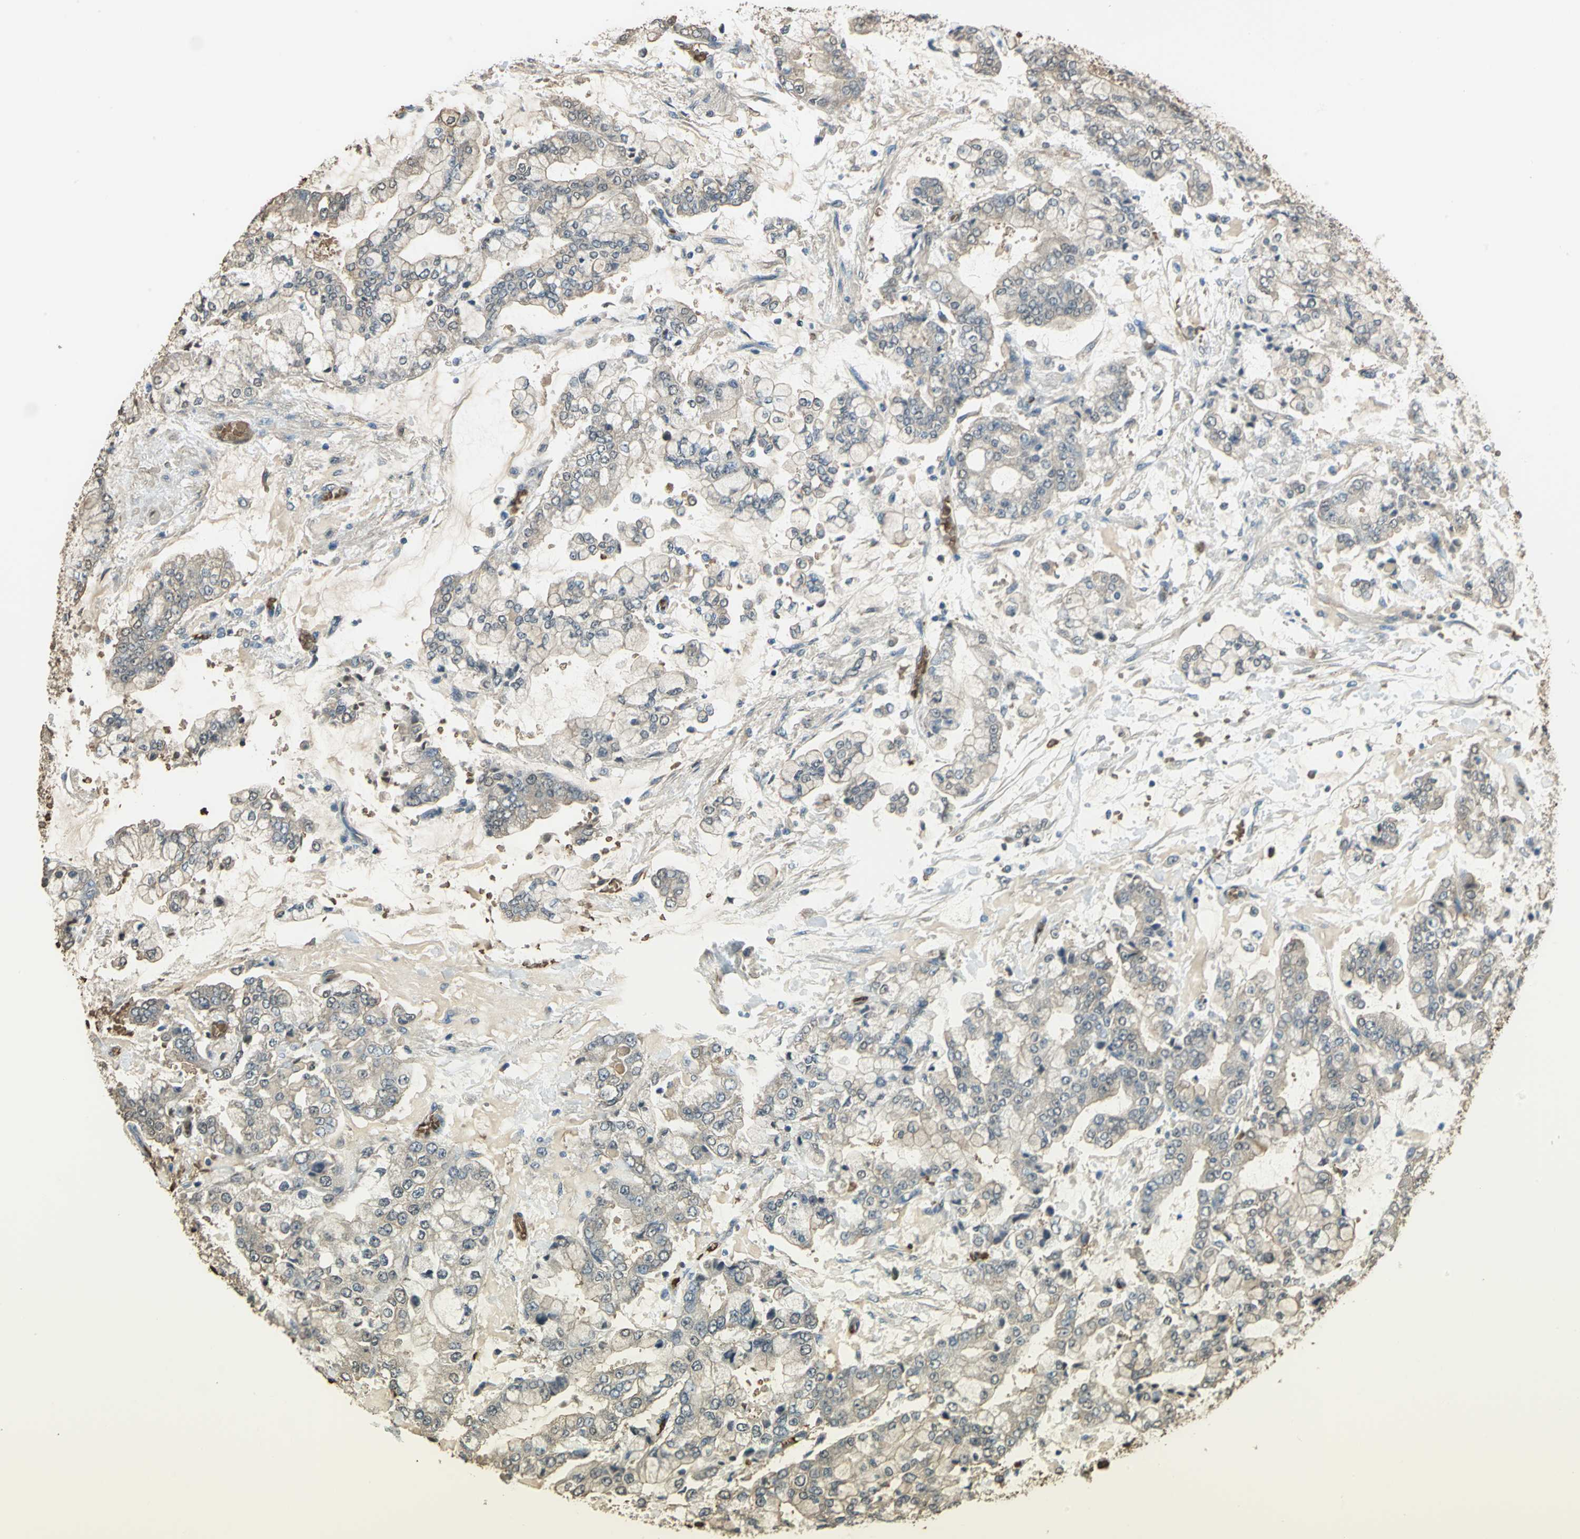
{"staining": {"intensity": "weak", "quantity": ">75%", "location": "cytoplasmic/membranous,nuclear"}, "tissue": "stomach cancer", "cell_type": "Tumor cells", "image_type": "cancer", "snomed": [{"axis": "morphology", "description": "Adenocarcinoma, NOS"}, {"axis": "topography", "description": "Stomach"}], "caption": "Stomach cancer stained with immunohistochemistry shows weak cytoplasmic/membranous and nuclear expression in approximately >75% of tumor cells.", "gene": "DDAH1", "patient": {"sex": "male", "age": 76}}